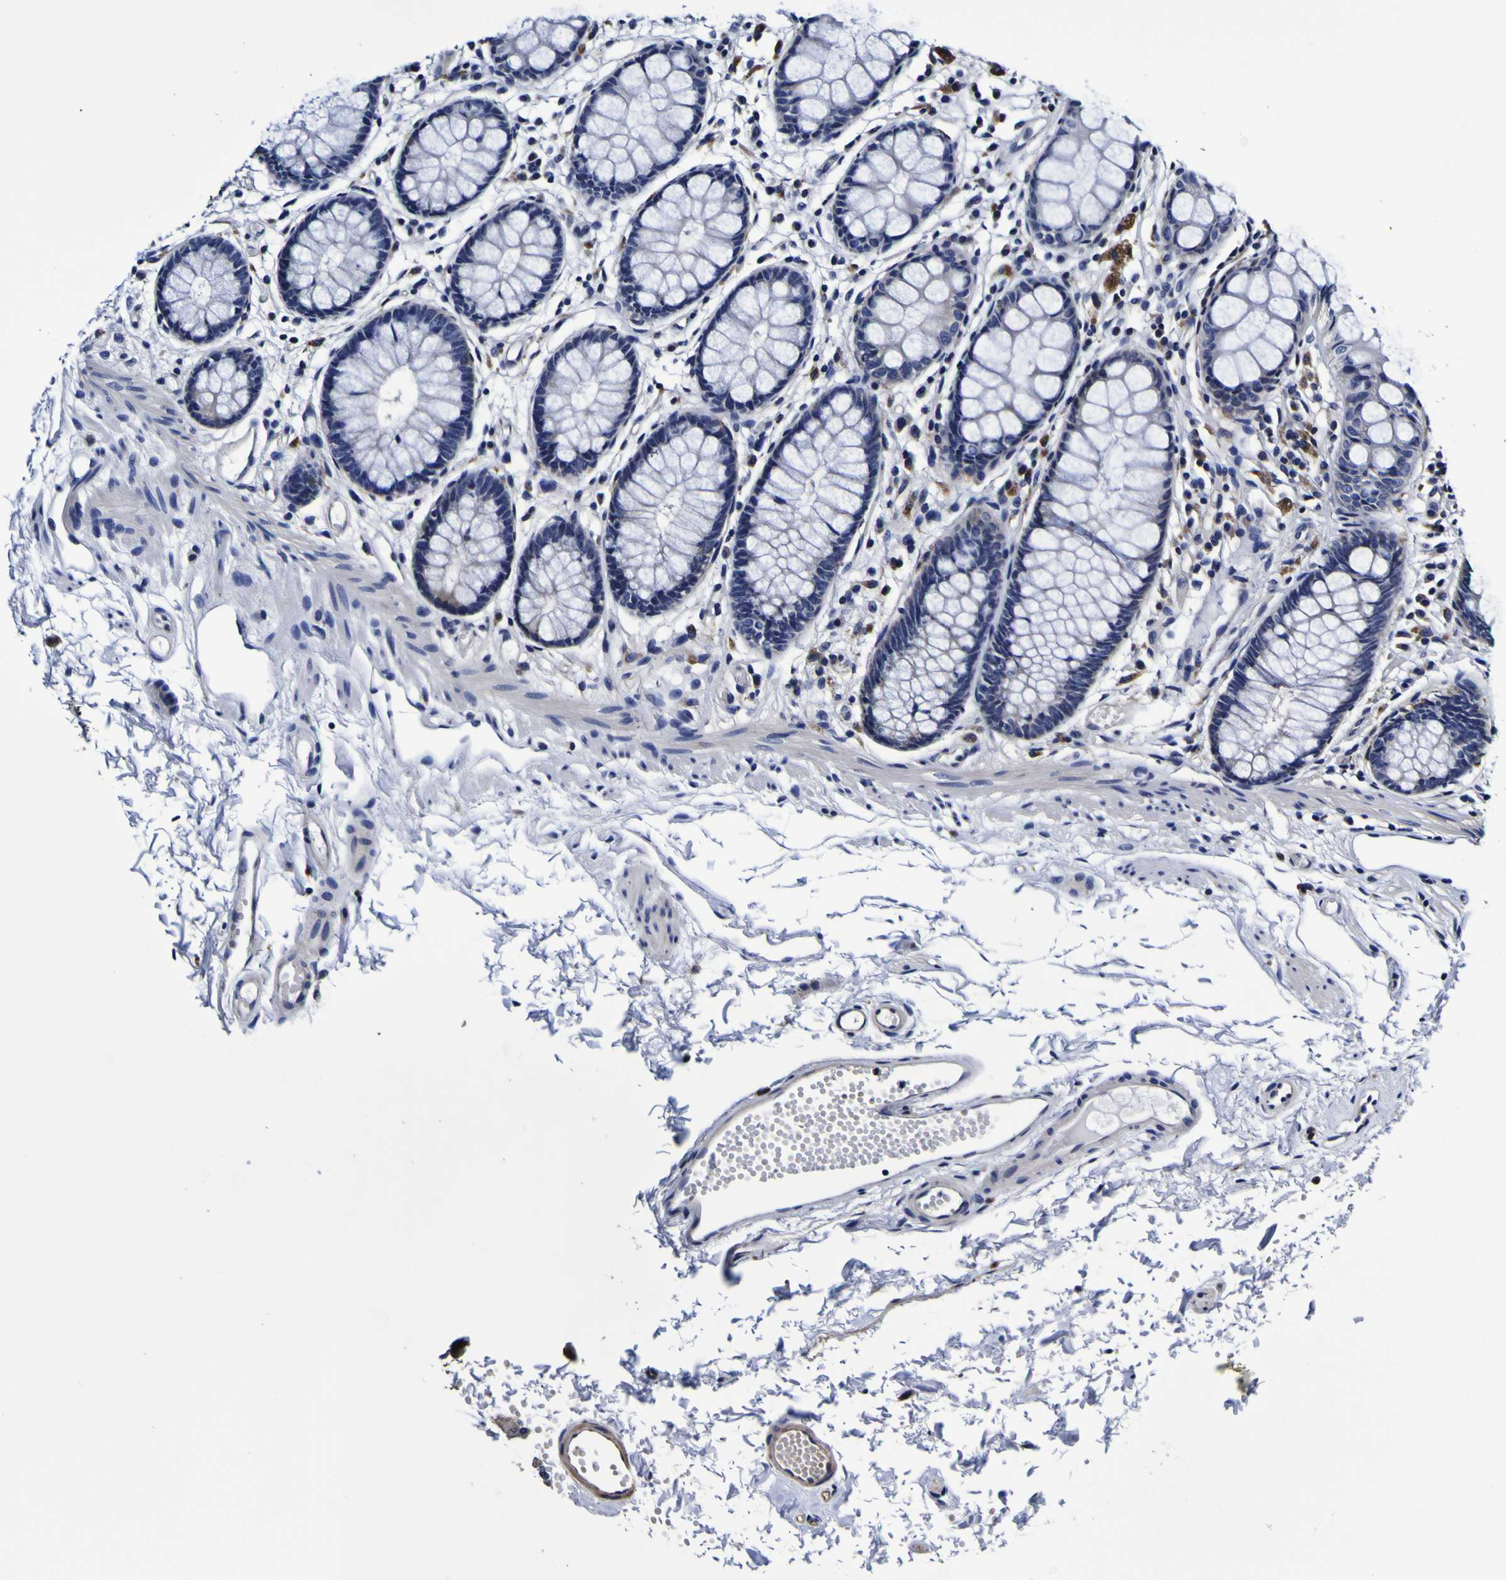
{"staining": {"intensity": "negative", "quantity": "none", "location": "none"}, "tissue": "rectum", "cell_type": "Glandular cells", "image_type": "normal", "snomed": [{"axis": "morphology", "description": "Normal tissue, NOS"}, {"axis": "topography", "description": "Rectum"}], "caption": "This is an IHC micrograph of normal human rectum. There is no staining in glandular cells.", "gene": "GPX1", "patient": {"sex": "female", "age": 66}}